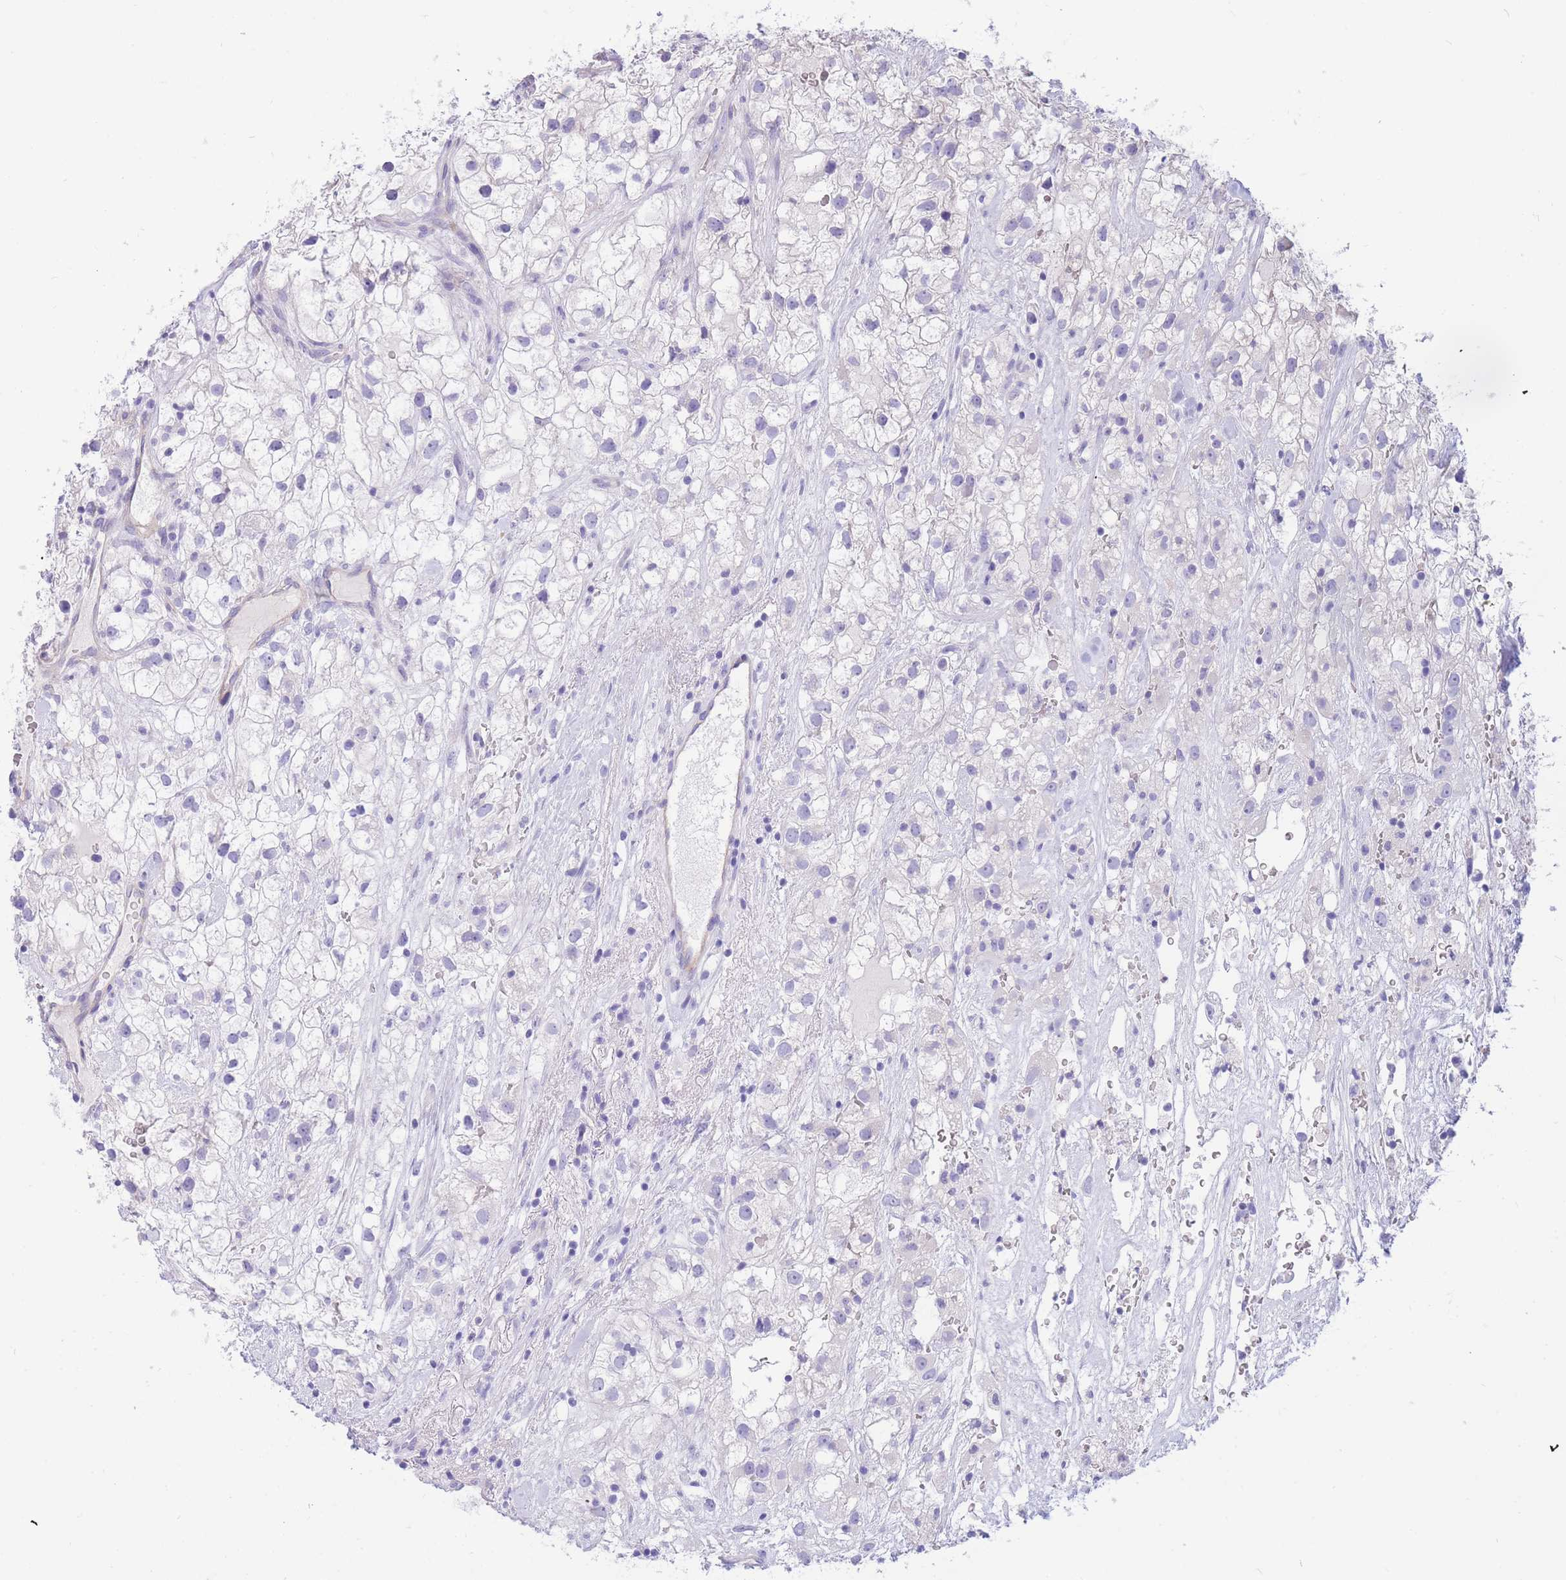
{"staining": {"intensity": "negative", "quantity": "none", "location": "none"}, "tissue": "renal cancer", "cell_type": "Tumor cells", "image_type": "cancer", "snomed": [{"axis": "morphology", "description": "Adenocarcinoma, NOS"}, {"axis": "topography", "description": "Kidney"}], "caption": "Immunohistochemistry of renal adenocarcinoma exhibits no staining in tumor cells.", "gene": "SULT1A1", "patient": {"sex": "male", "age": 59}}